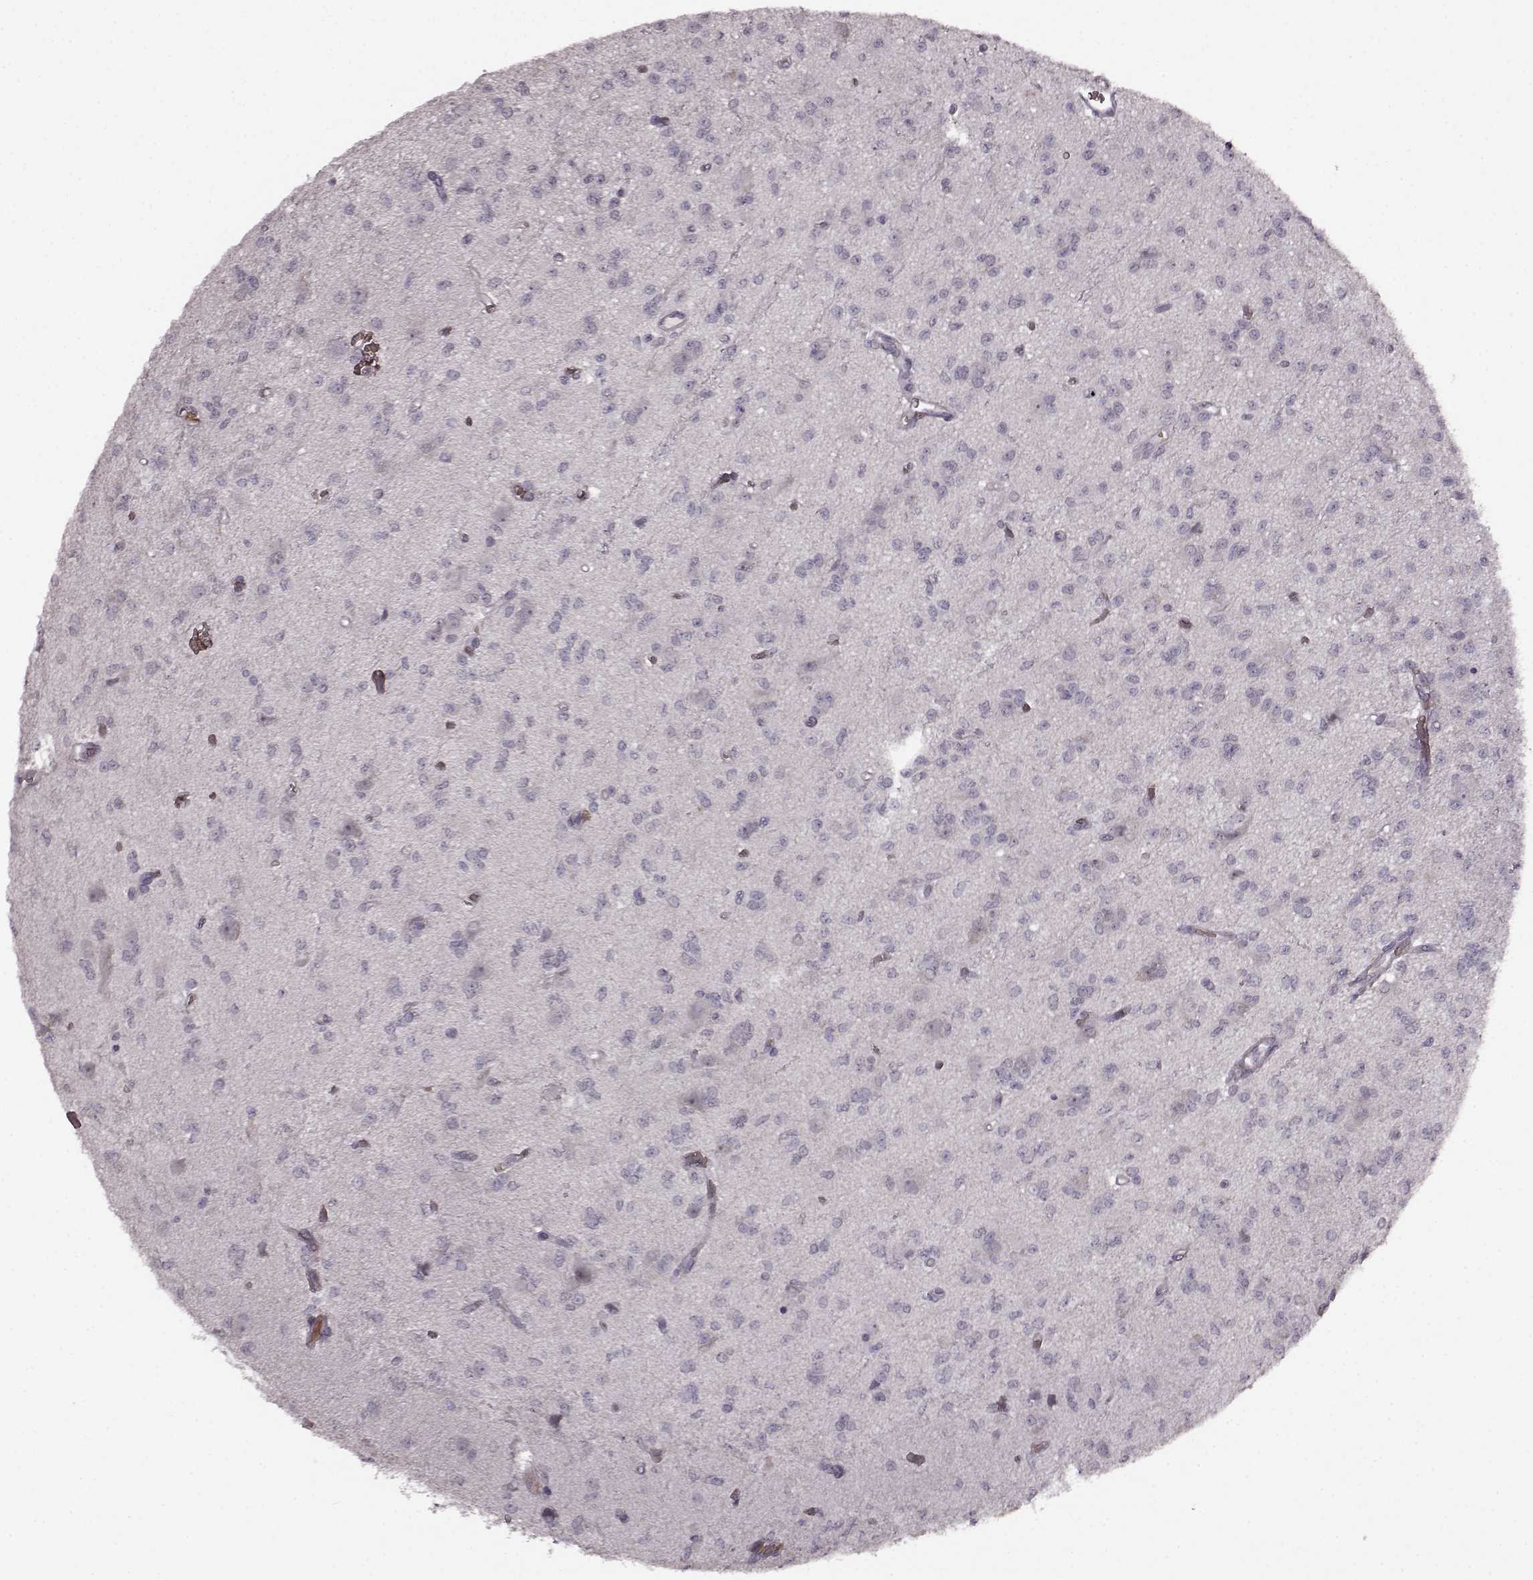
{"staining": {"intensity": "negative", "quantity": "none", "location": "none"}, "tissue": "glioma", "cell_type": "Tumor cells", "image_type": "cancer", "snomed": [{"axis": "morphology", "description": "Glioma, malignant, Low grade"}, {"axis": "topography", "description": "Brain"}], "caption": "Tumor cells show no significant protein expression in glioma.", "gene": "PROP1", "patient": {"sex": "male", "age": 27}}